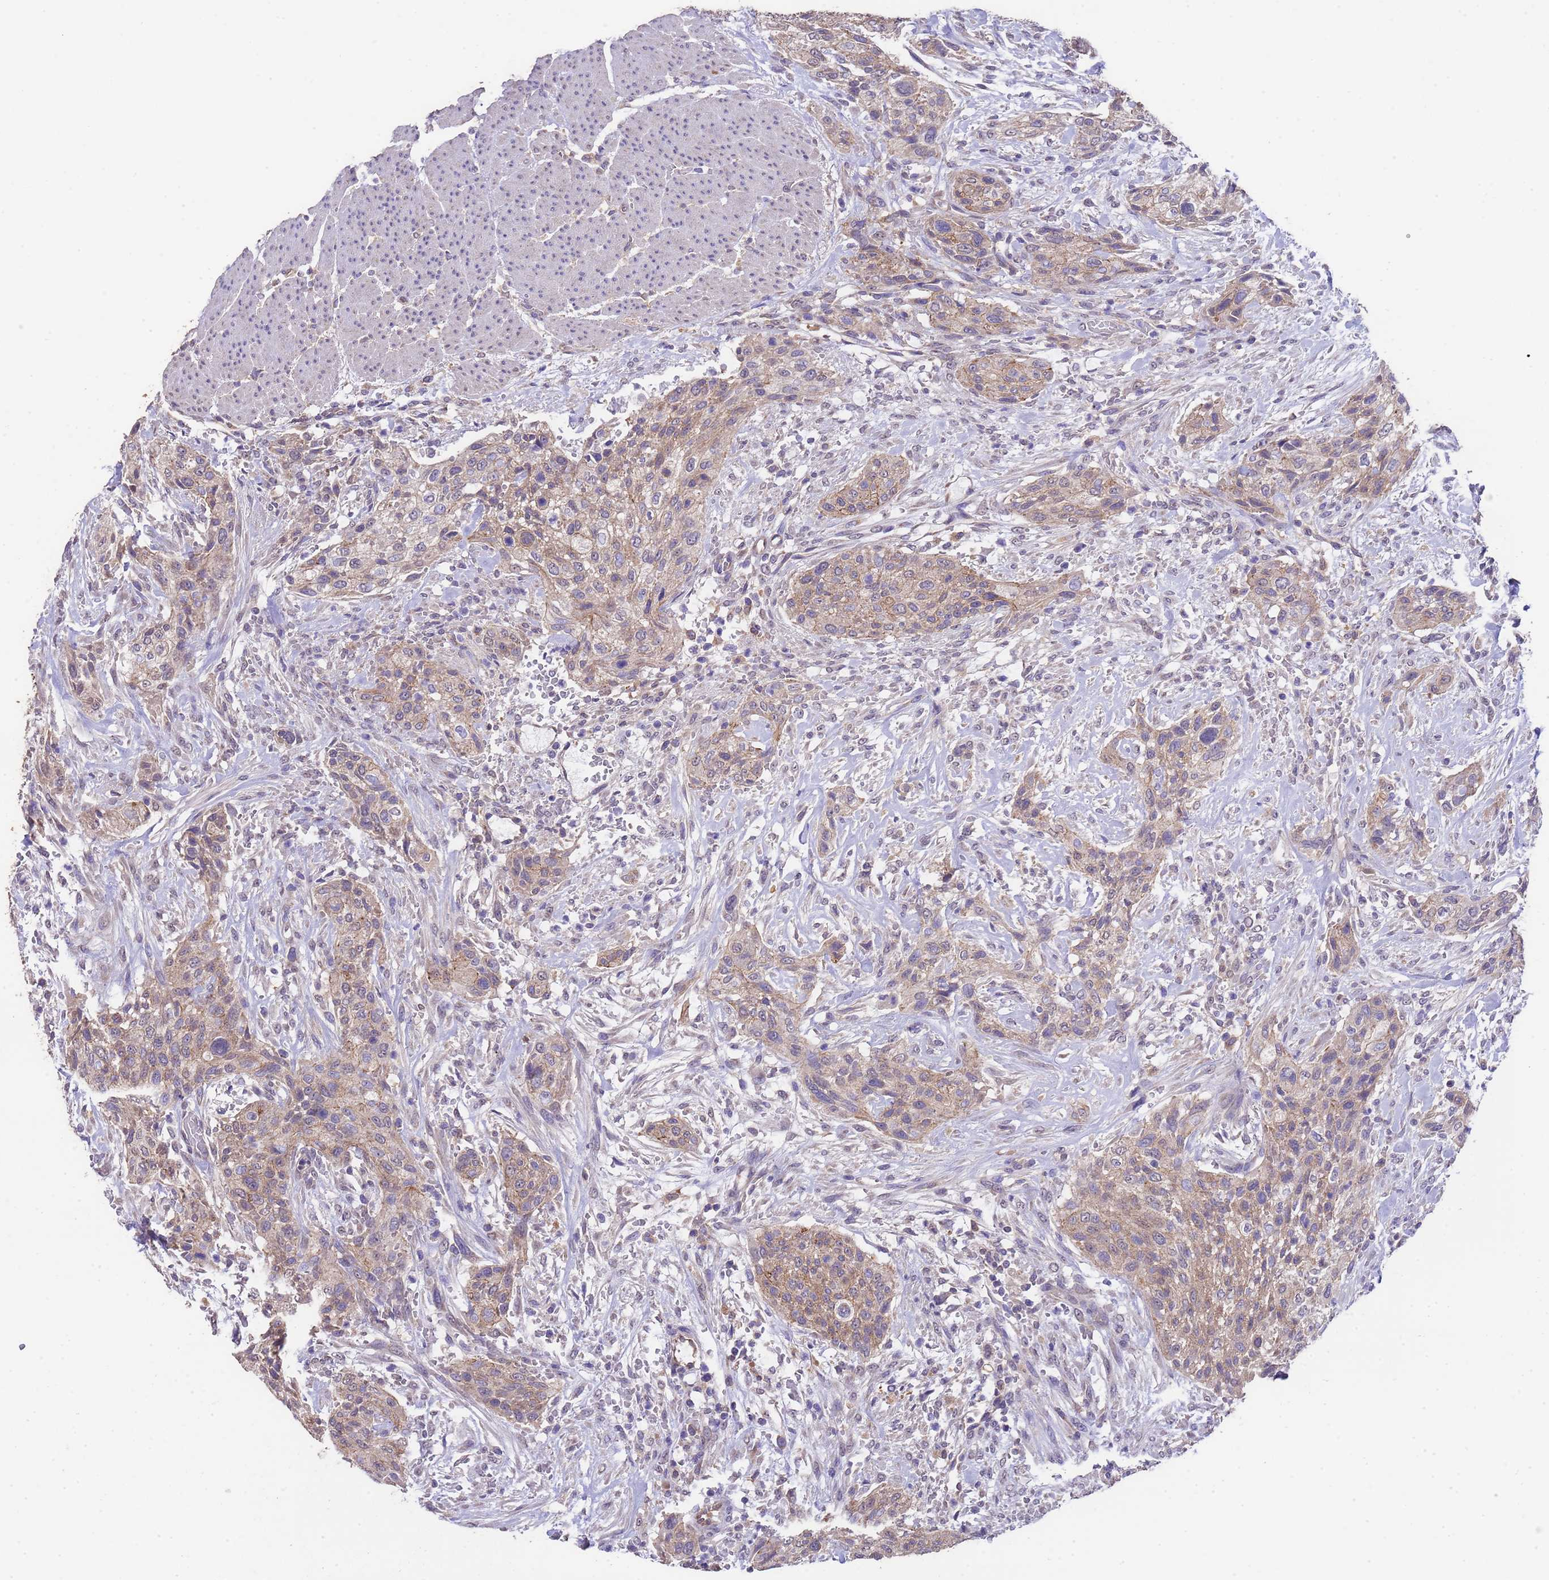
{"staining": {"intensity": "weak", "quantity": ">75%", "location": "cytoplasmic/membranous"}, "tissue": "urothelial cancer", "cell_type": "Tumor cells", "image_type": "cancer", "snomed": [{"axis": "morphology", "description": "Urothelial carcinoma, High grade"}, {"axis": "topography", "description": "Urinary bladder"}], "caption": "DAB immunohistochemical staining of urothelial carcinoma (high-grade) exhibits weak cytoplasmic/membranous protein expression in approximately >75% of tumor cells.", "gene": "NPHP1", "patient": {"sex": "male", "age": 35}}